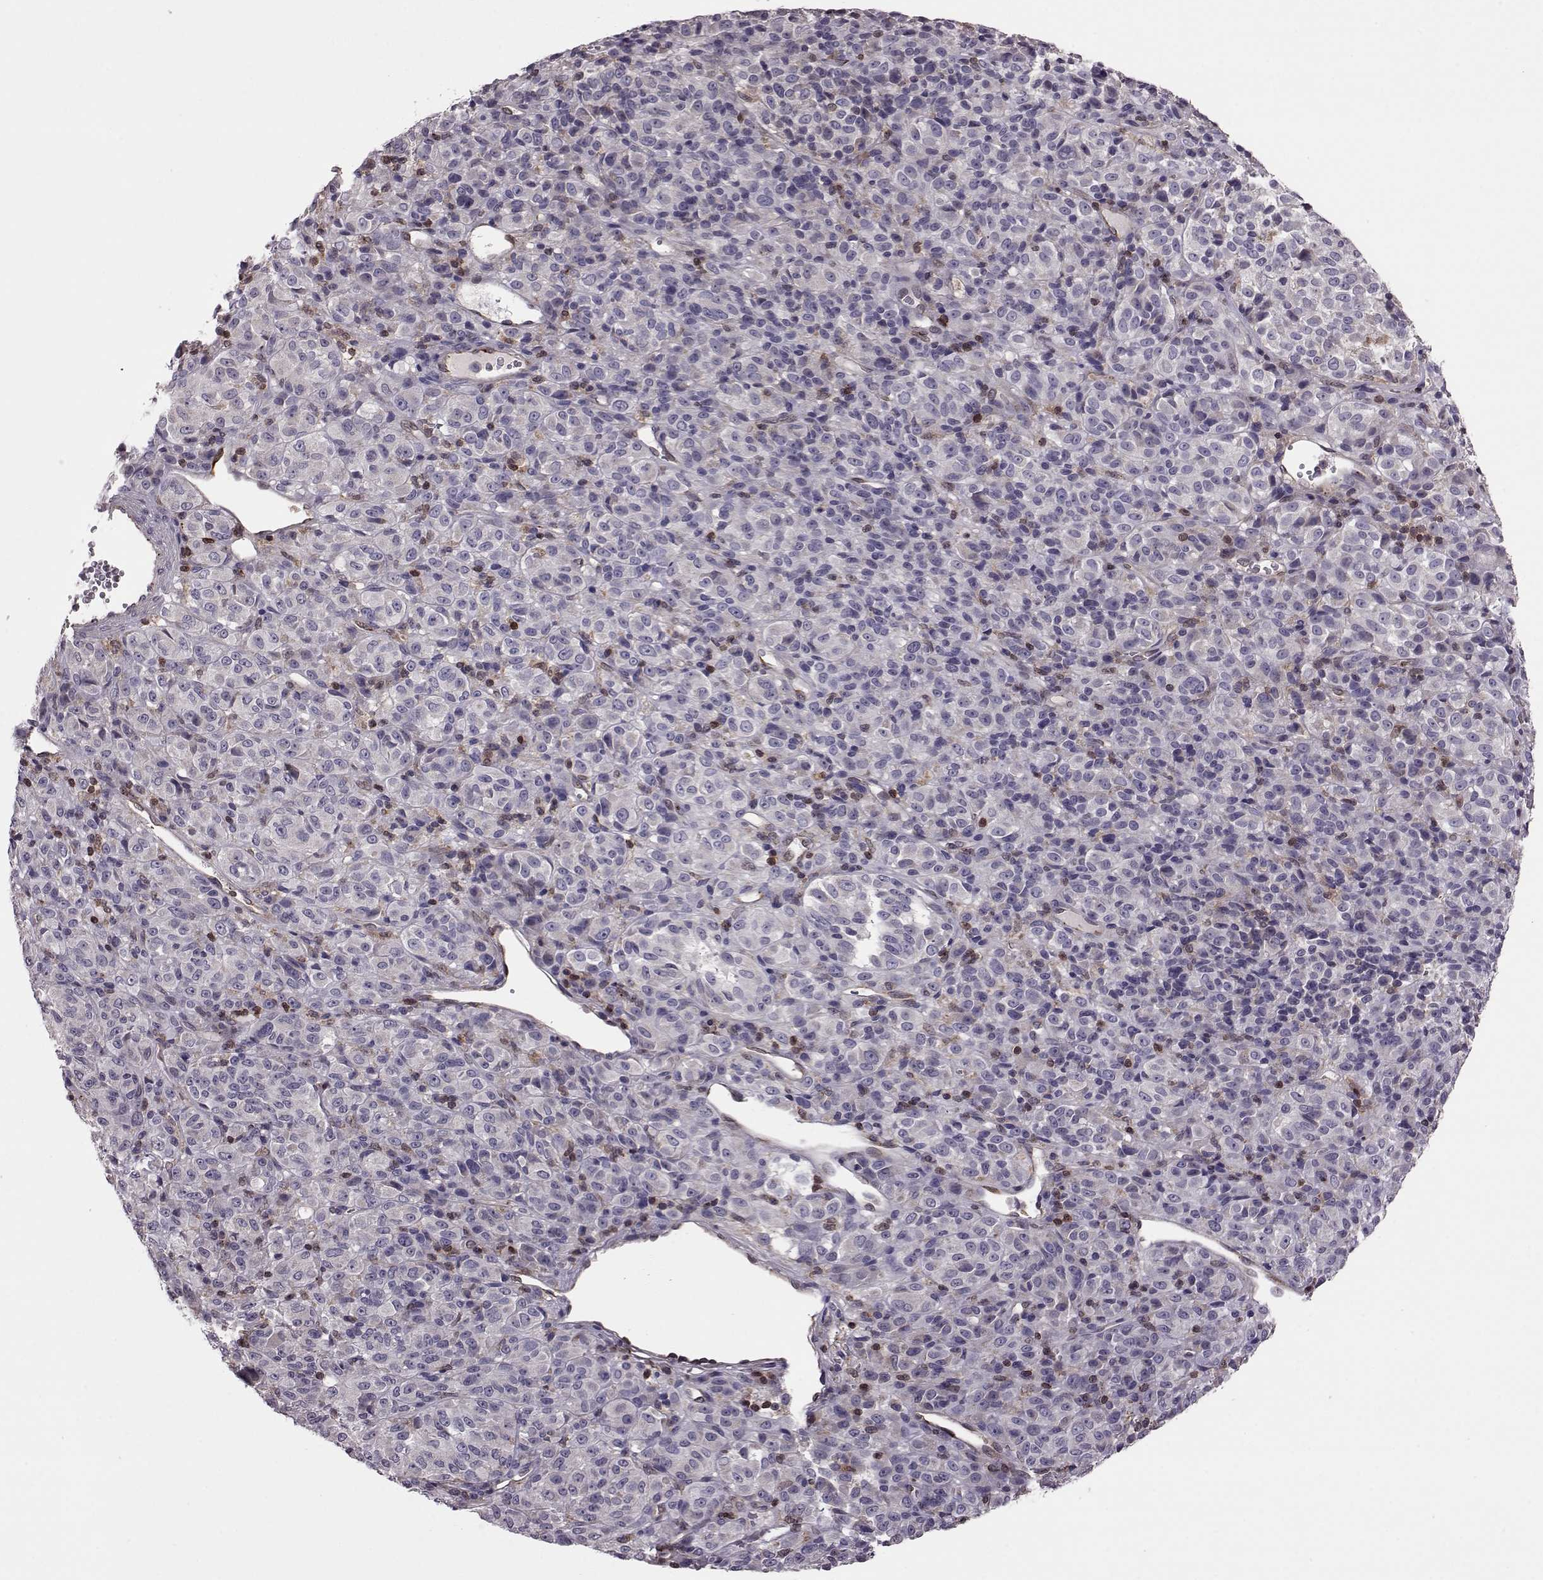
{"staining": {"intensity": "negative", "quantity": "none", "location": "none"}, "tissue": "melanoma", "cell_type": "Tumor cells", "image_type": "cancer", "snomed": [{"axis": "morphology", "description": "Malignant melanoma, Metastatic site"}, {"axis": "topography", "description": "Brain"}], "caption": "Immunohistochemical staining of human malignant melanoma (metastatic site) shows no significant positivity in tumor cells.", "gene": "CDC42SE1", "patient": {"sex": "female", "age": 56}}